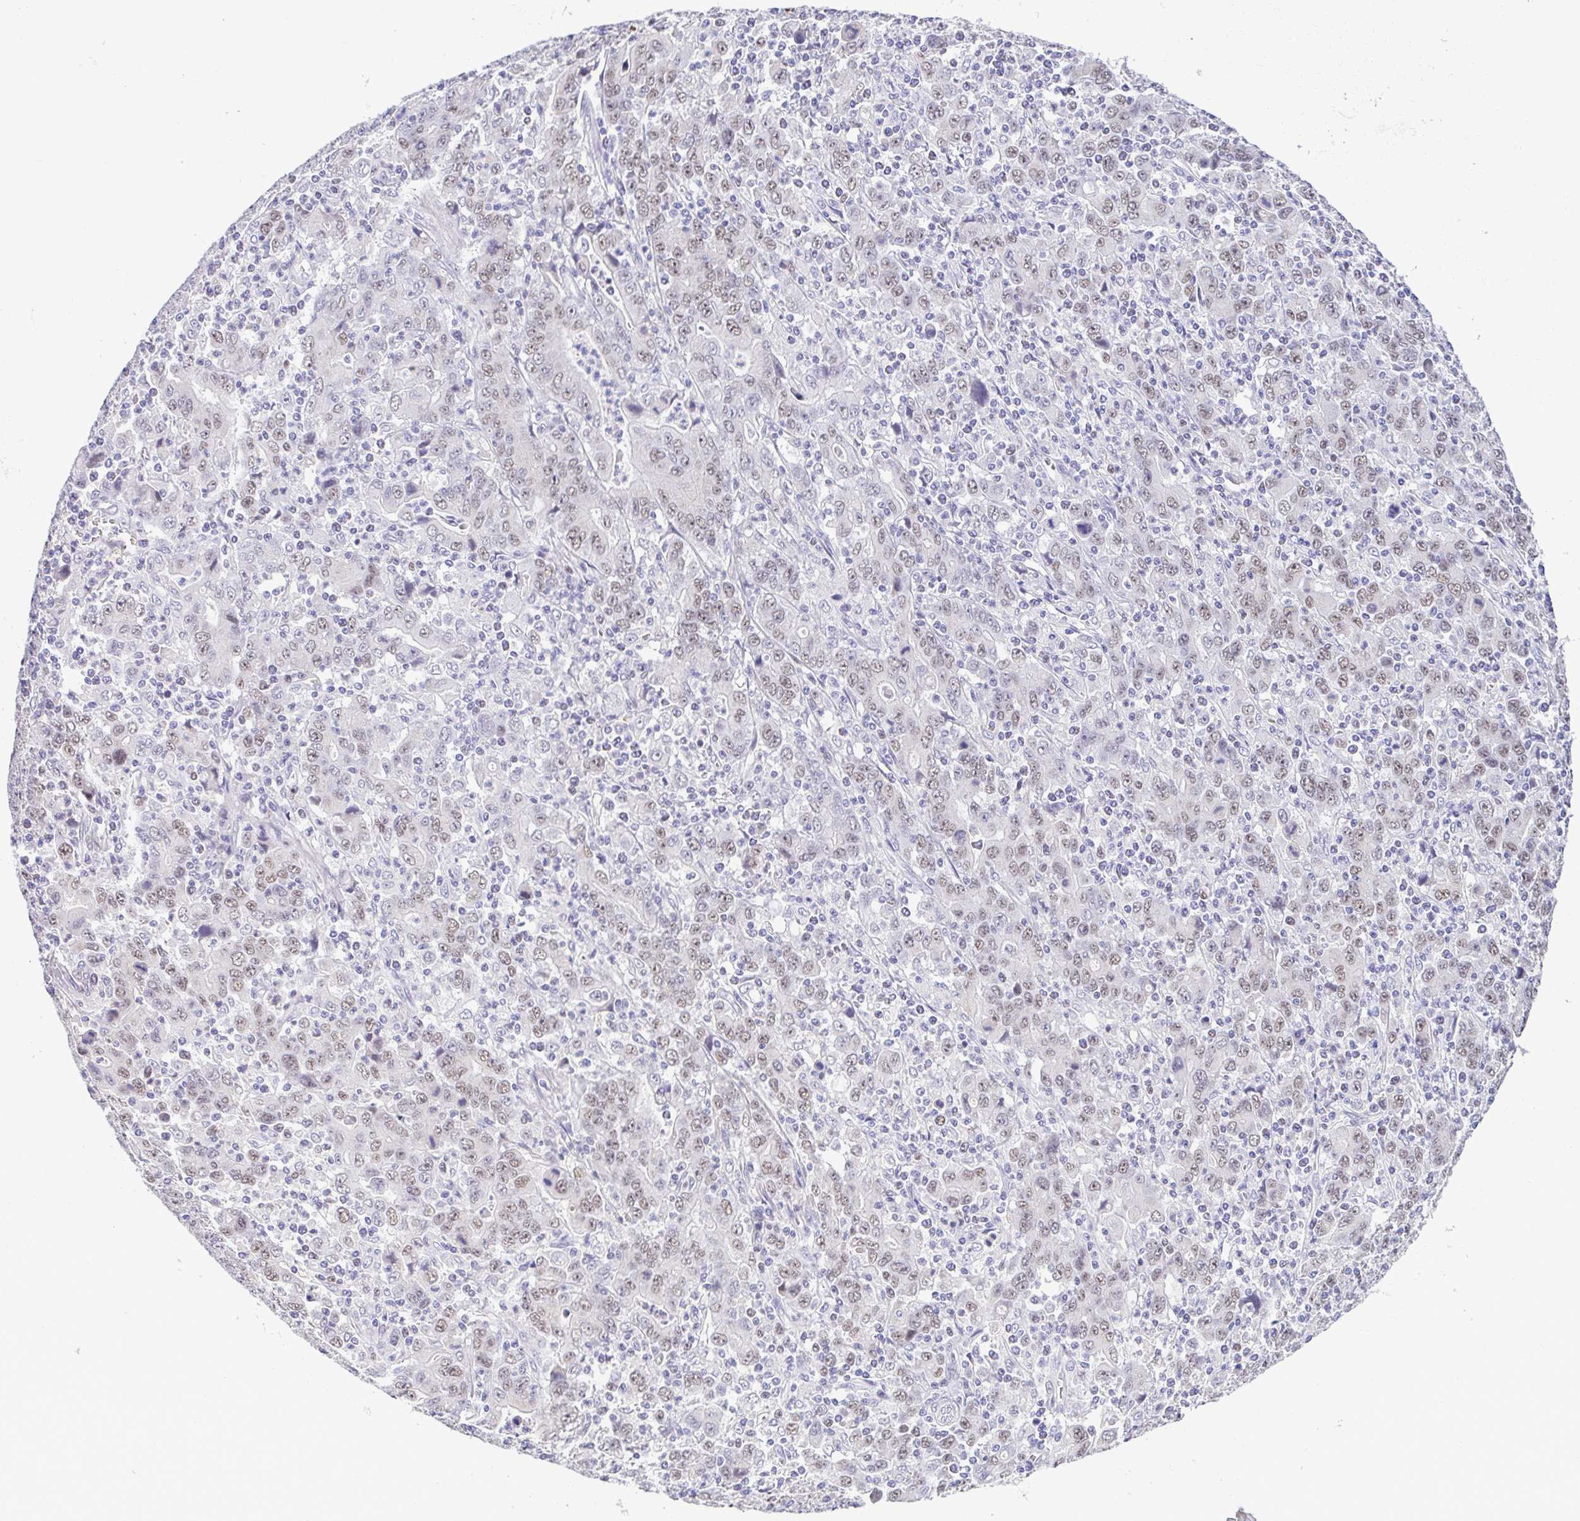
{"staining": {"intensity": "weak", "quantity": ">75%", "location": "nuclear"}, "tissue": "stomach cancer", "cell_type": "Tumor cells", "image_type": "cancer", "snomed": [{"axis": "morphology", "description": "Adenocarcinoma, NOS"}, {"axis": "topography", "description": "Stomach, upper"}], "caption": "Protein analysis of stomach cancer (adenocarcinoma) tissue shows weak nuclear expression in about >75% of tumor cells.", "gene": "TIPIN", "patient": {"sex": "male", "age": 69}}